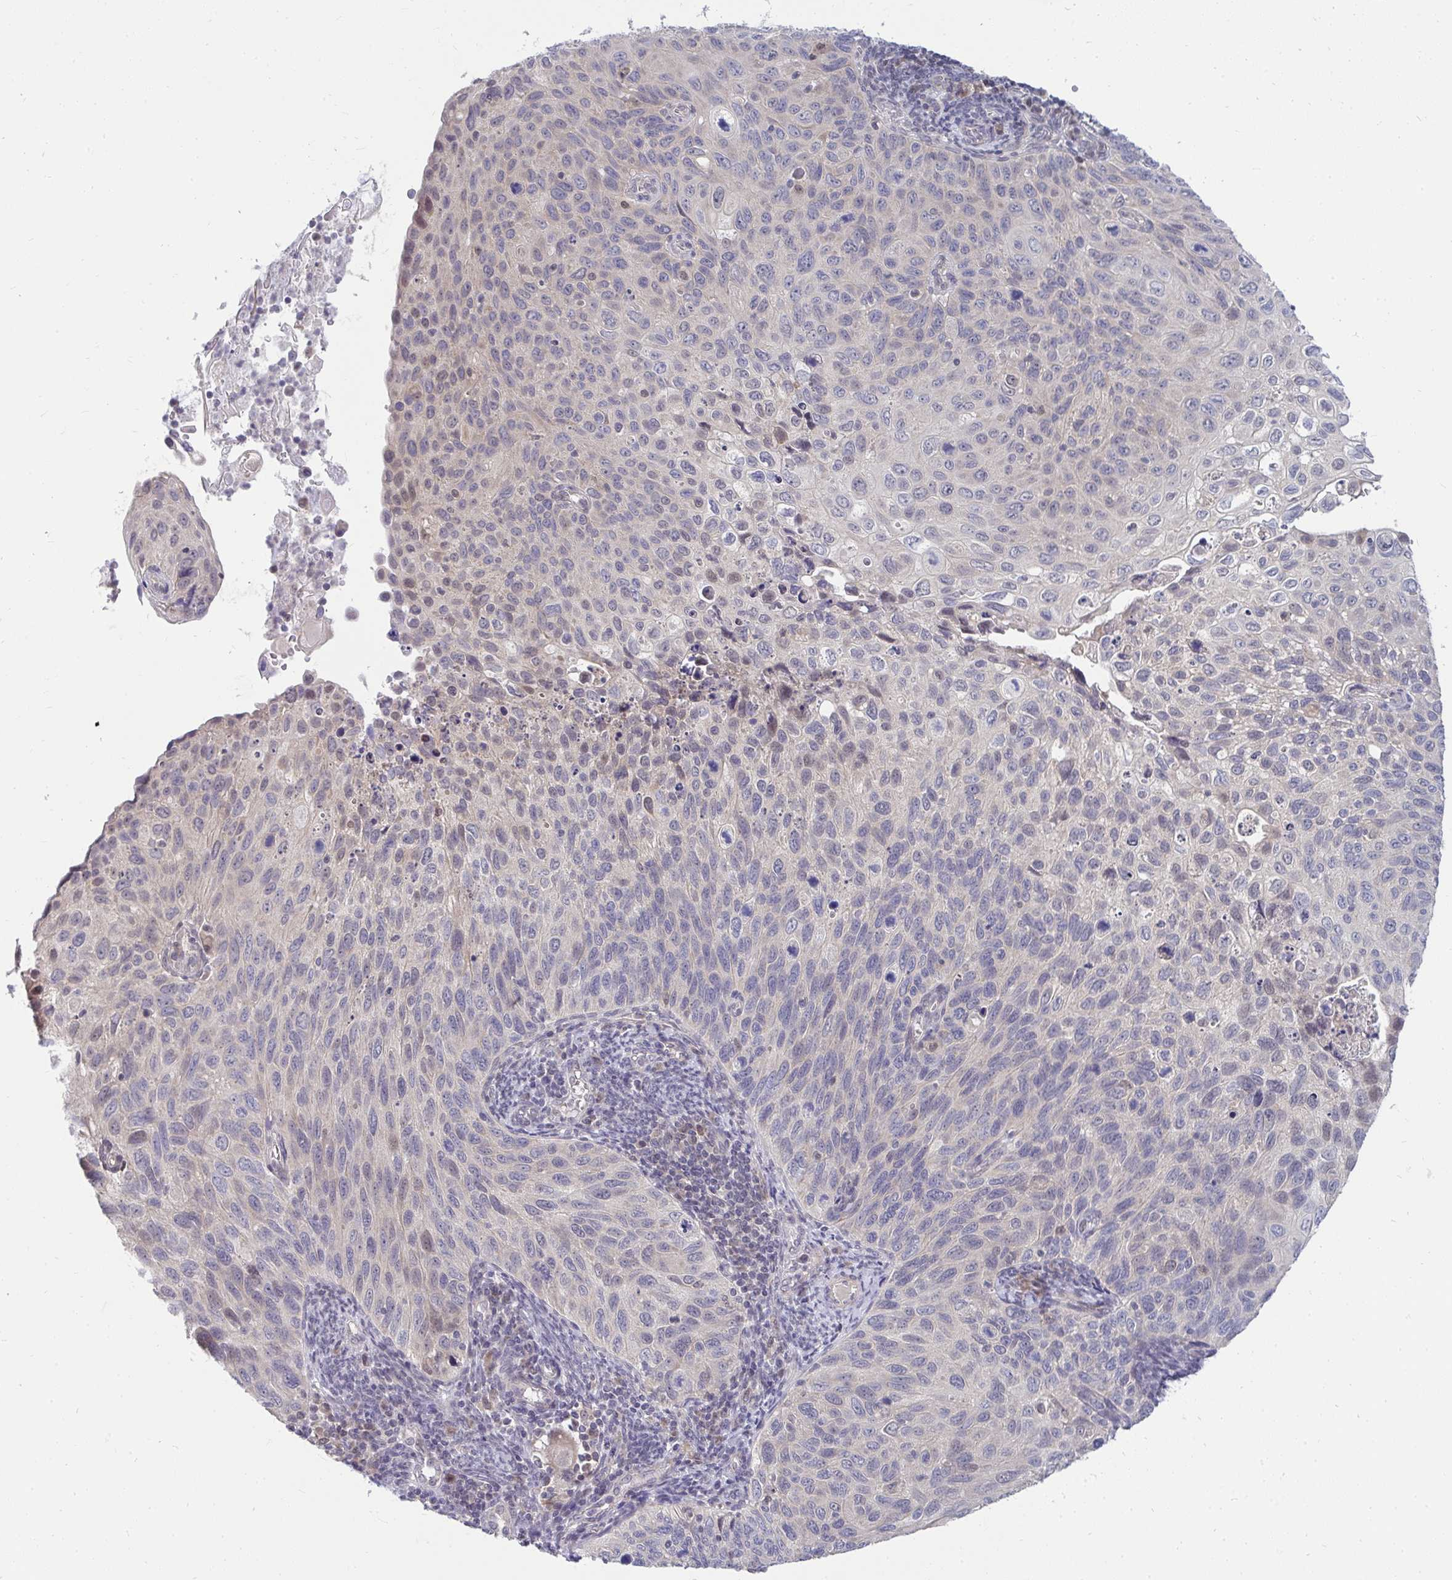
{"staining": {"intensity": "negative", "quantity": "none", "location": "none"}, "tissue": "cervical cancer", "cell_type": "Tumor cells", "image_type": "cancer", "snomed": [{"axis": "morphology", "description": "Squamous cell carcinoma, NOS"}, {"axis": "topography", "description": "Cervix"}], "caption": "Immunohistochemistry photomicrograph of neoplastic tissue: squamous cell carcinoma (cervical) stained with DAB (3,3'-diaminobenzidine) demonstrates no significant protein positivity in tumor cells.", "gene": "MROH8", "patient": {"sex": "female", "age": 70}}